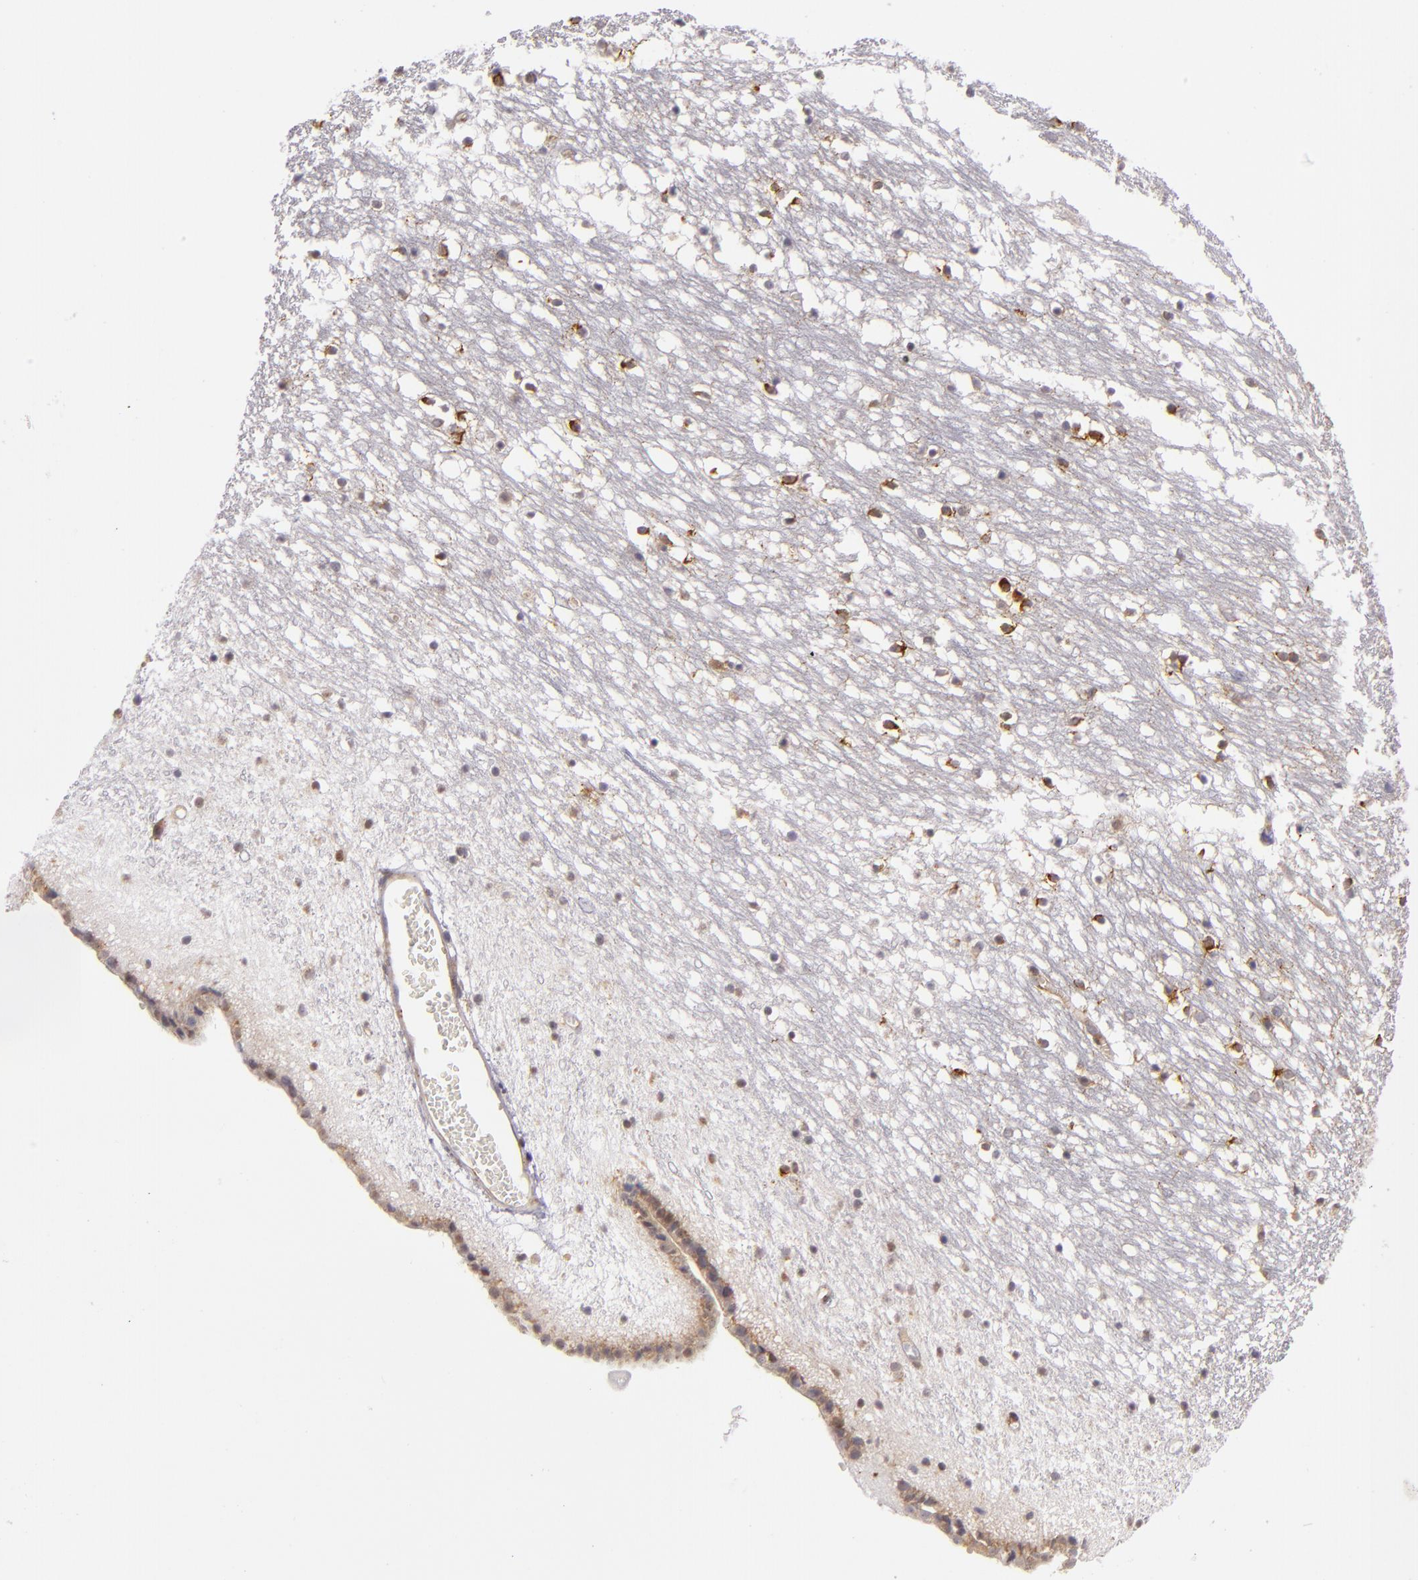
{"staining": {"intensity": "negative", "quantity": "none", "location": "none"}, "tissue": "caudate", "cell_type": "Glial cells", "image_type": "normal", "snomed": [{"axis": "morphology", "description": "Normal tissue, NOS"}, {"axis": "topography", "description": "Lateral ventricle wall"}], "caption": "IHC of normal human caudate reveals no staining in glial cells.", "gene": "UPF3B", "patient": {"sex": "male", "age": 45}}